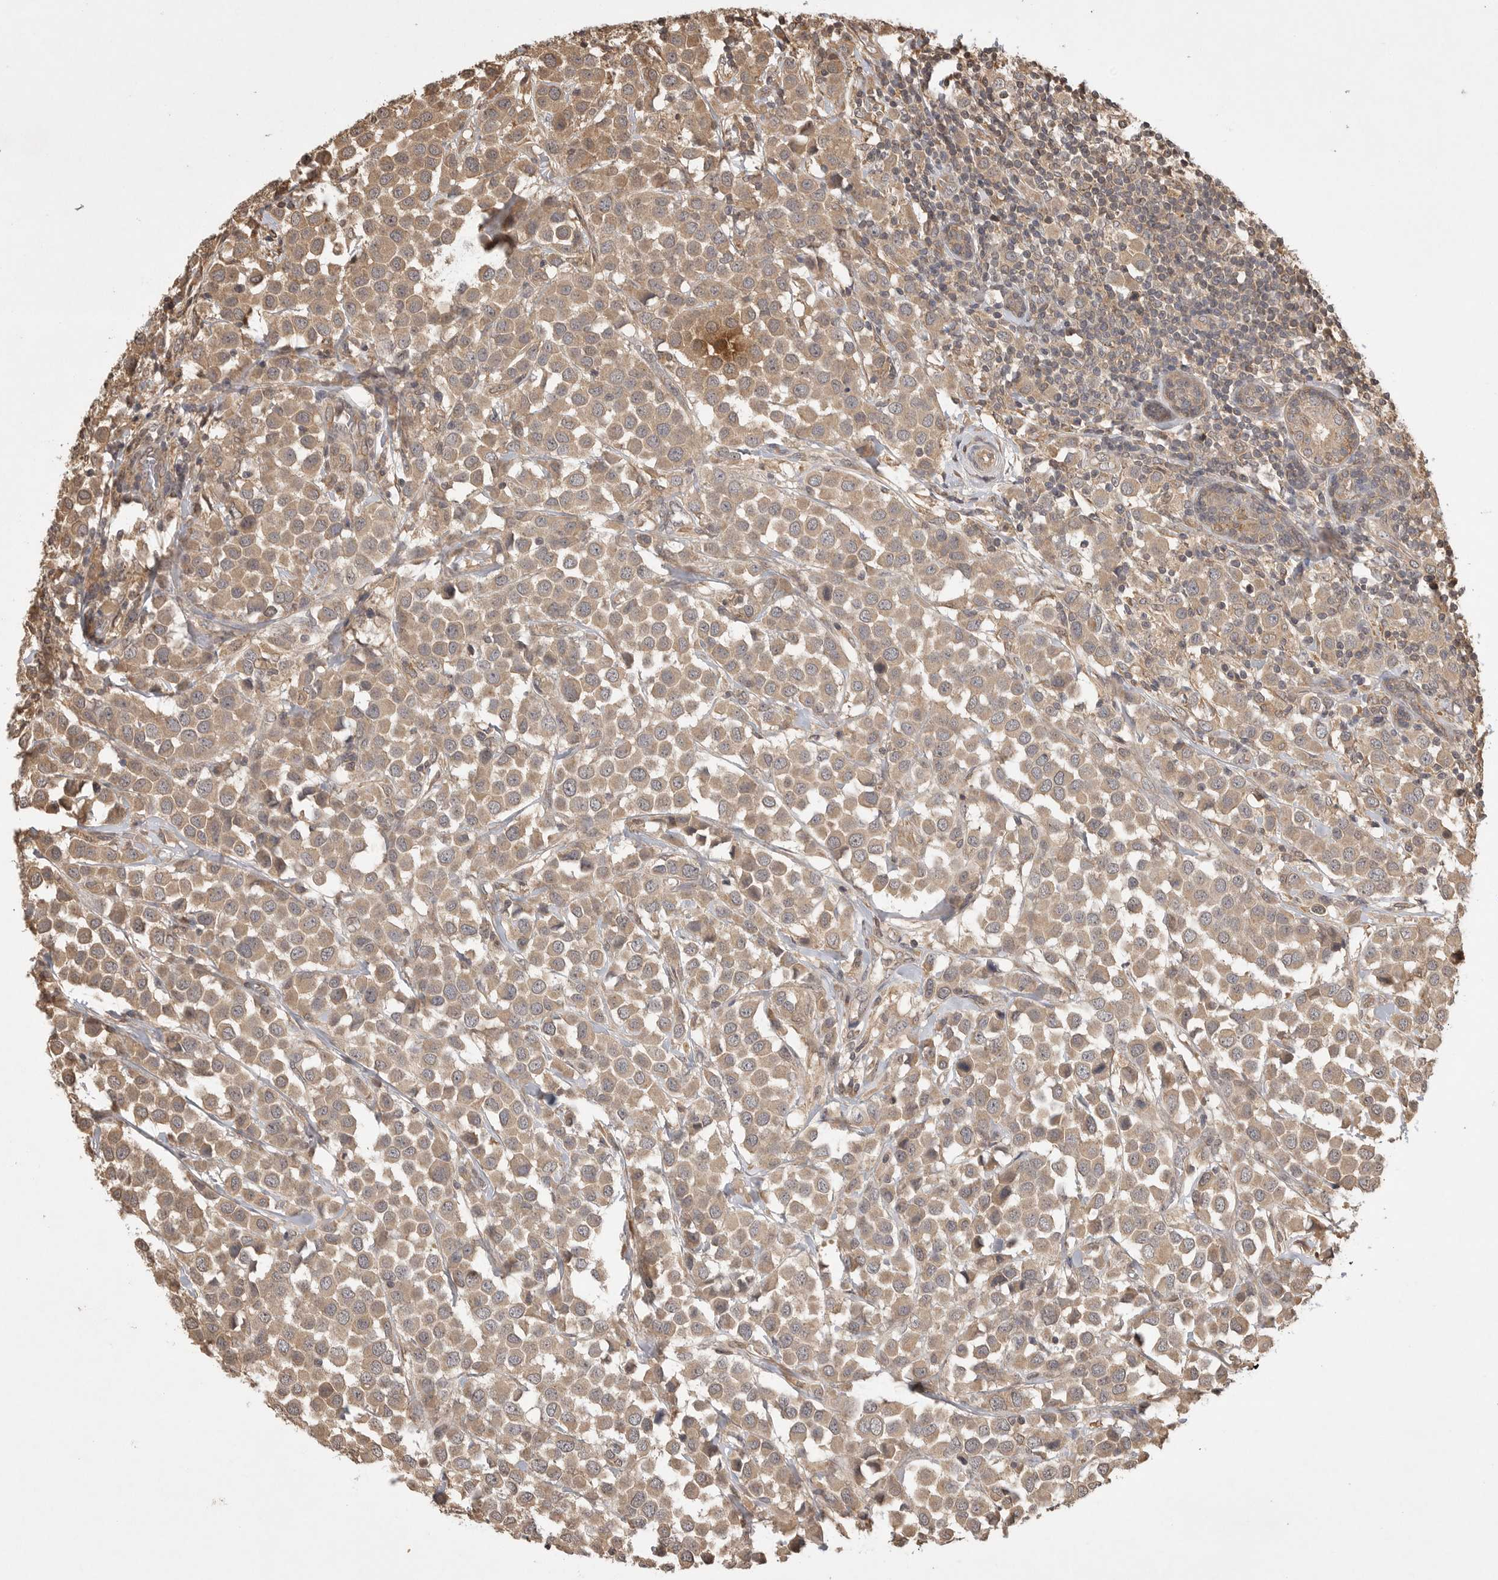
{"staining": {"intensity": "weak", "quantity": ">75%", "location": "cytoplasmic/membranous"}, "tissue": "breast cancer", "cell_type": "Tumor cells", "image_type": "cancer", "snomed": [{"axis": "morphology", "description": "Duct carcinoma"}, {"axis": "topography", "description": "Breast"}], "caption": "Immunohistochemistry of human intraductal carcinoma (breast) reveals low levels of weak cytoplasmic/membranous expression in about >75% of tumor cells.", "gene": "PRMT3", "patient": {"sex": "female", "age": 61}}